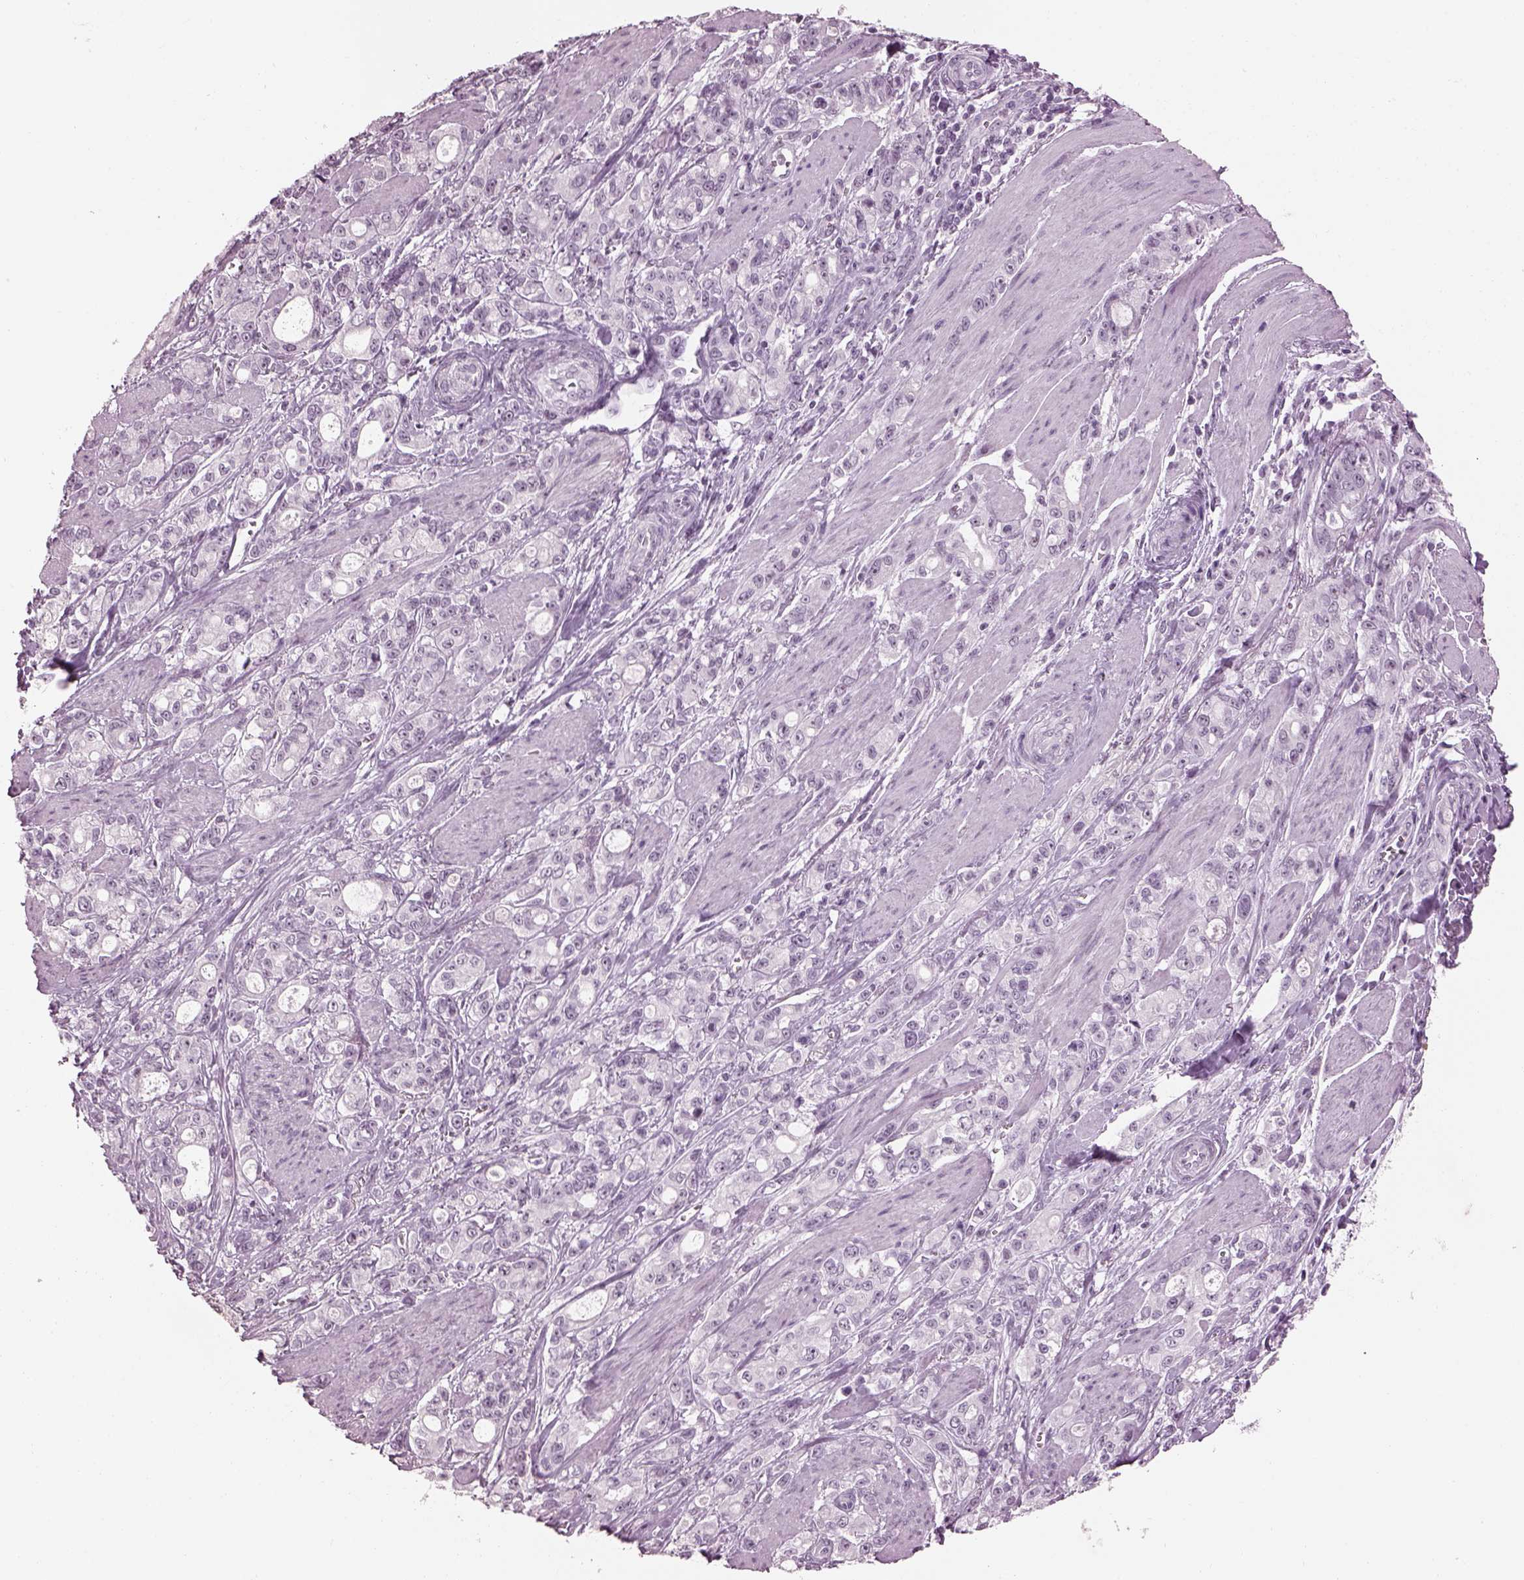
{"staining": {"intensity": "negative", "quantity": "none", "location": "none"}, "tissue": "stomach cancer", "cell_type": "Tumor cells", "image_type": "cancer", "snomed": [{"axis": "morphology", "description": "Adenocarcinoma, NOS"}, {"axis": "topography", "description": "Stomach"}], "caption": "The micrograph demonstrates no staining of tumor cells in stomach cancer. (Stains: DAB immunohistochemistry with hematoxylin counter stain, Microscopy: brightfield microscopy at high magnification).", "gene": "ADGRG2", "patient": {"sex": "male", "age": 63}}